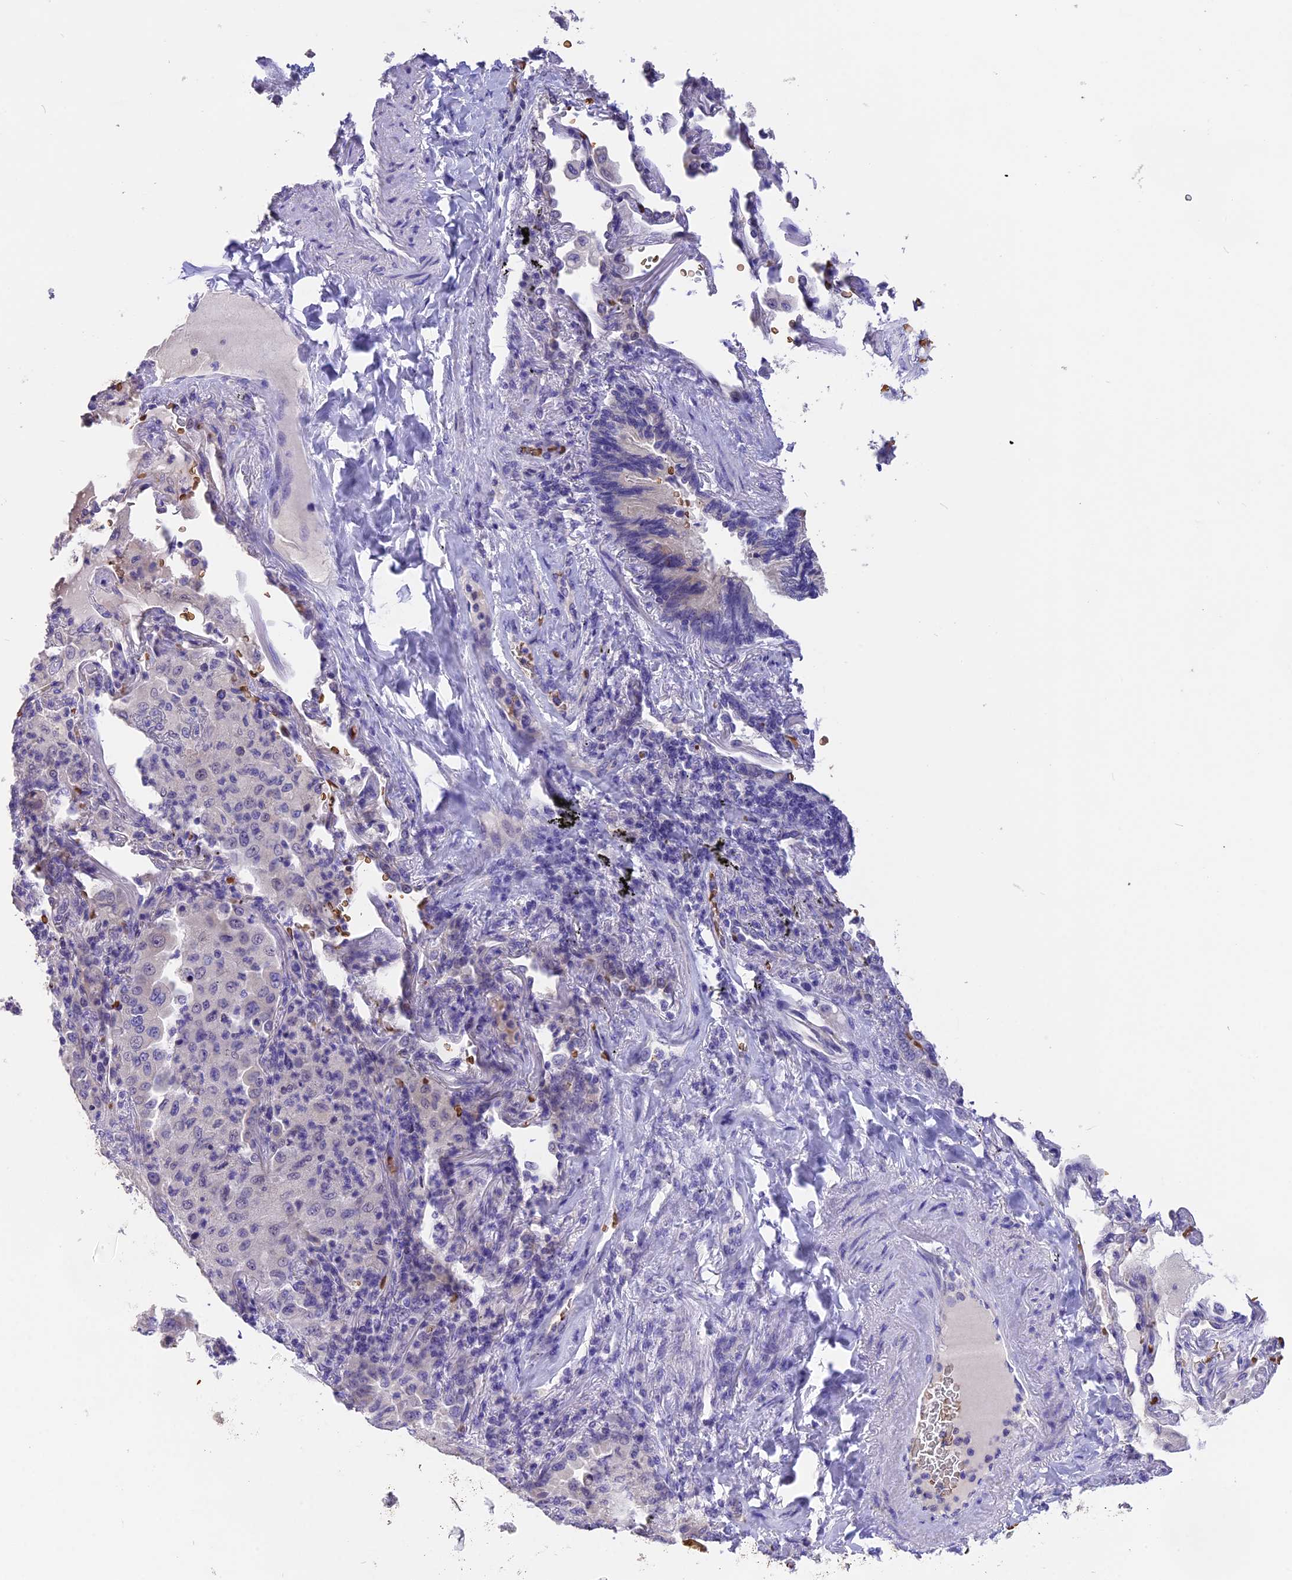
{"staining": {"intensity": "negative", "quantity": "none", "location": "none"}, "tissue": "lung cancer", "cell_type": "Tumor cells", "image_type": "cancer", "snomed": [{"axis": "morphology", "description": "Adenocarcinoma, NOS"}, {"axis": "topography", "description": "Lung"}], "caption": "This is an immunohistochemistry (IHC) micrograph of human adenocarcinoma (lung). There is no expression in tumor cells.", "gene": "TNNC2", "patient": {"sex": "female", "age": 69}}